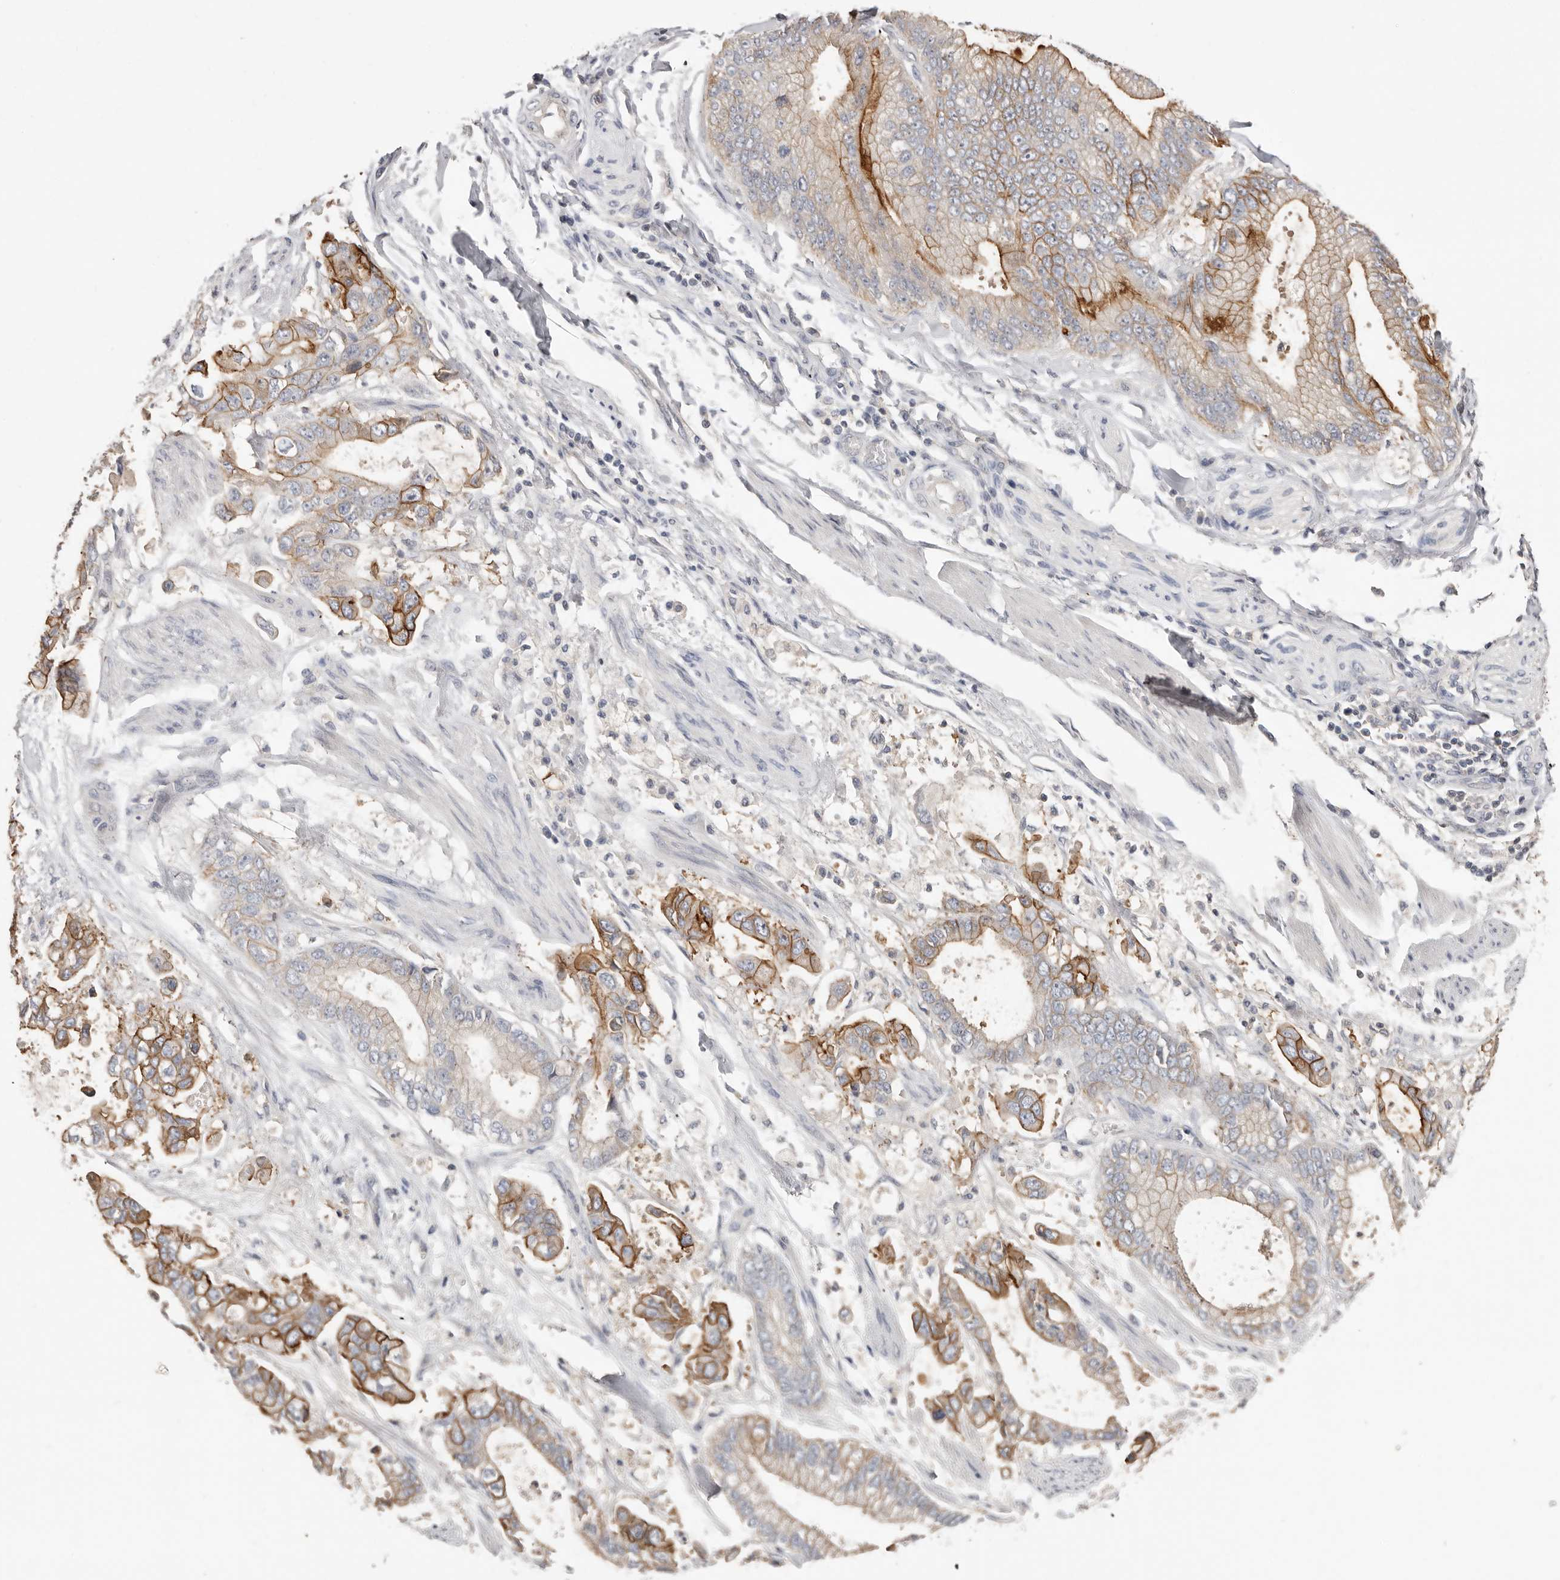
{"staining": {"intensity": "moderate", "quantity": "25%-75%", "location": "cytoplasmic/membranous"}, "tissue": "stomach cancer", "cell_type": "Tumor cells", "image_type": "cancer", "snomed": [{"axis": "morphology", "description": "Normal tissue, NOS"}, {"axis": "morphology", "description": "Adenocarcinoma, NOS"}, {"axis": "topography", "description": "Stomach"}], "caption": "Stomach cancer (adenocarcinoma) was stained to show a protein in brown. There is medium levels of moderate cytoplasmic/membranous expression in approximately 25%-75% of tumor cells. (Brightfield microscopy of DAB IHC at high magnification).", "gene": "S100A14", "patient": {"sex": "male", "age": 62}}